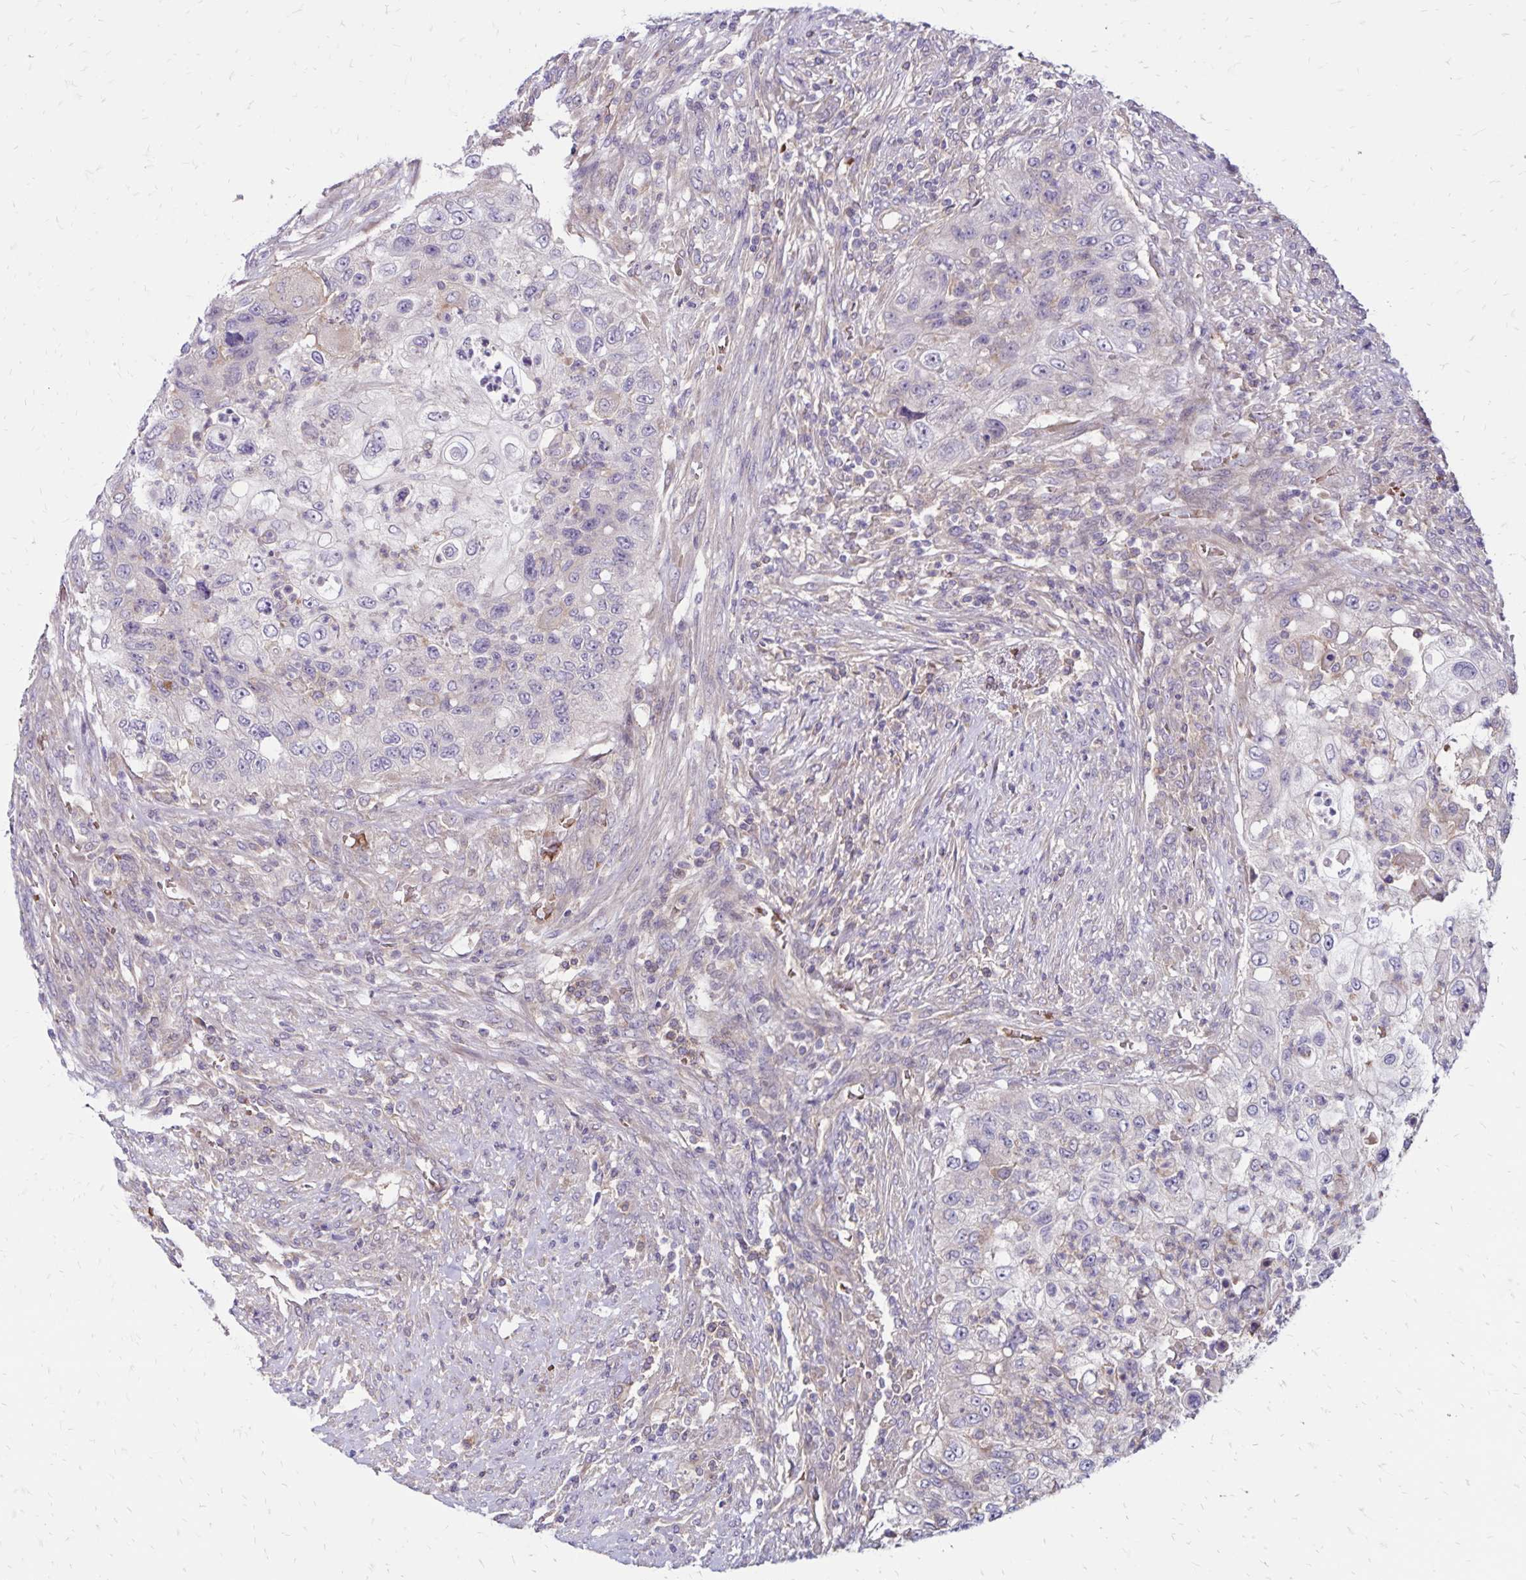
{"staining": {"intensity": "negative", "quantity": "none", "location": "none"}, "tissue": "urothelial cancer", "cell_type": "Tumor cells", "image_type": "cancer", "snomed": [{"axis": "morphology", "description": "Urothelial carcinoma, High grade"}, {"axis": "topography", "description": "Urinary bladder"}], "caption": "Immunohistochemical staining of urothelial carcinoma (high-grade) shows no significant positivity in tumor cells.", "gene": "FSD1", "patient": {"sex": "female", "age": 60}}